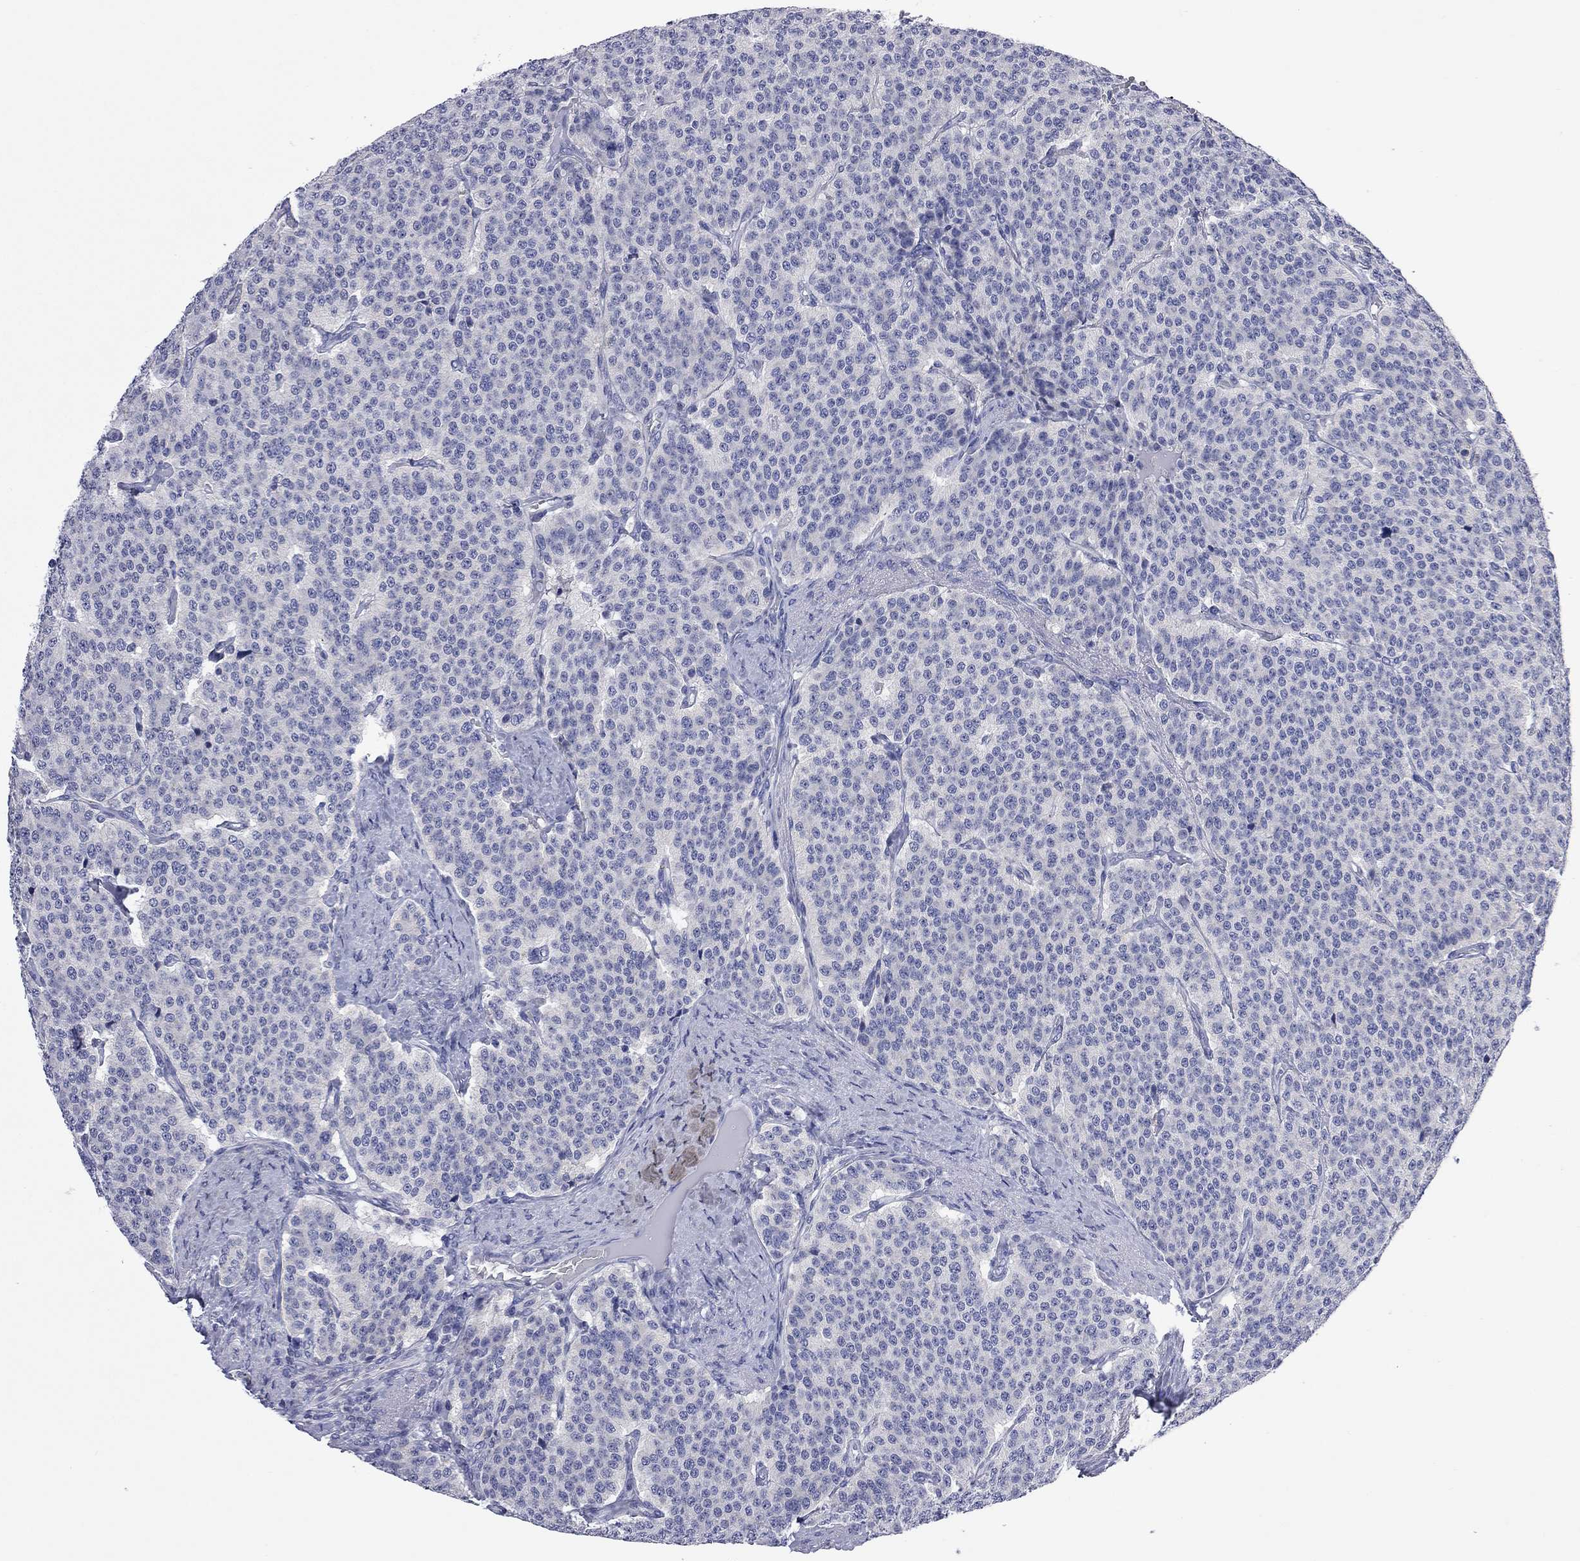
{"staining": {"intensity": "negative", "quantity": "none", "location": "none"}, "tissue": "carcinoid", "cell_type": "Tumor cells", "image_type": "cancer", "snomed": [{"axis": "morphology", "description": "Carcinoid, malignant, NOS"}, {"axis": "topography", "description": "Small intestine"}], "caption": "IHC of carcinoid (malignant) demonstrates no staining in tumor cells.", "gene": "ABCB4", "patient": {"sex": "female", "age": 58}}